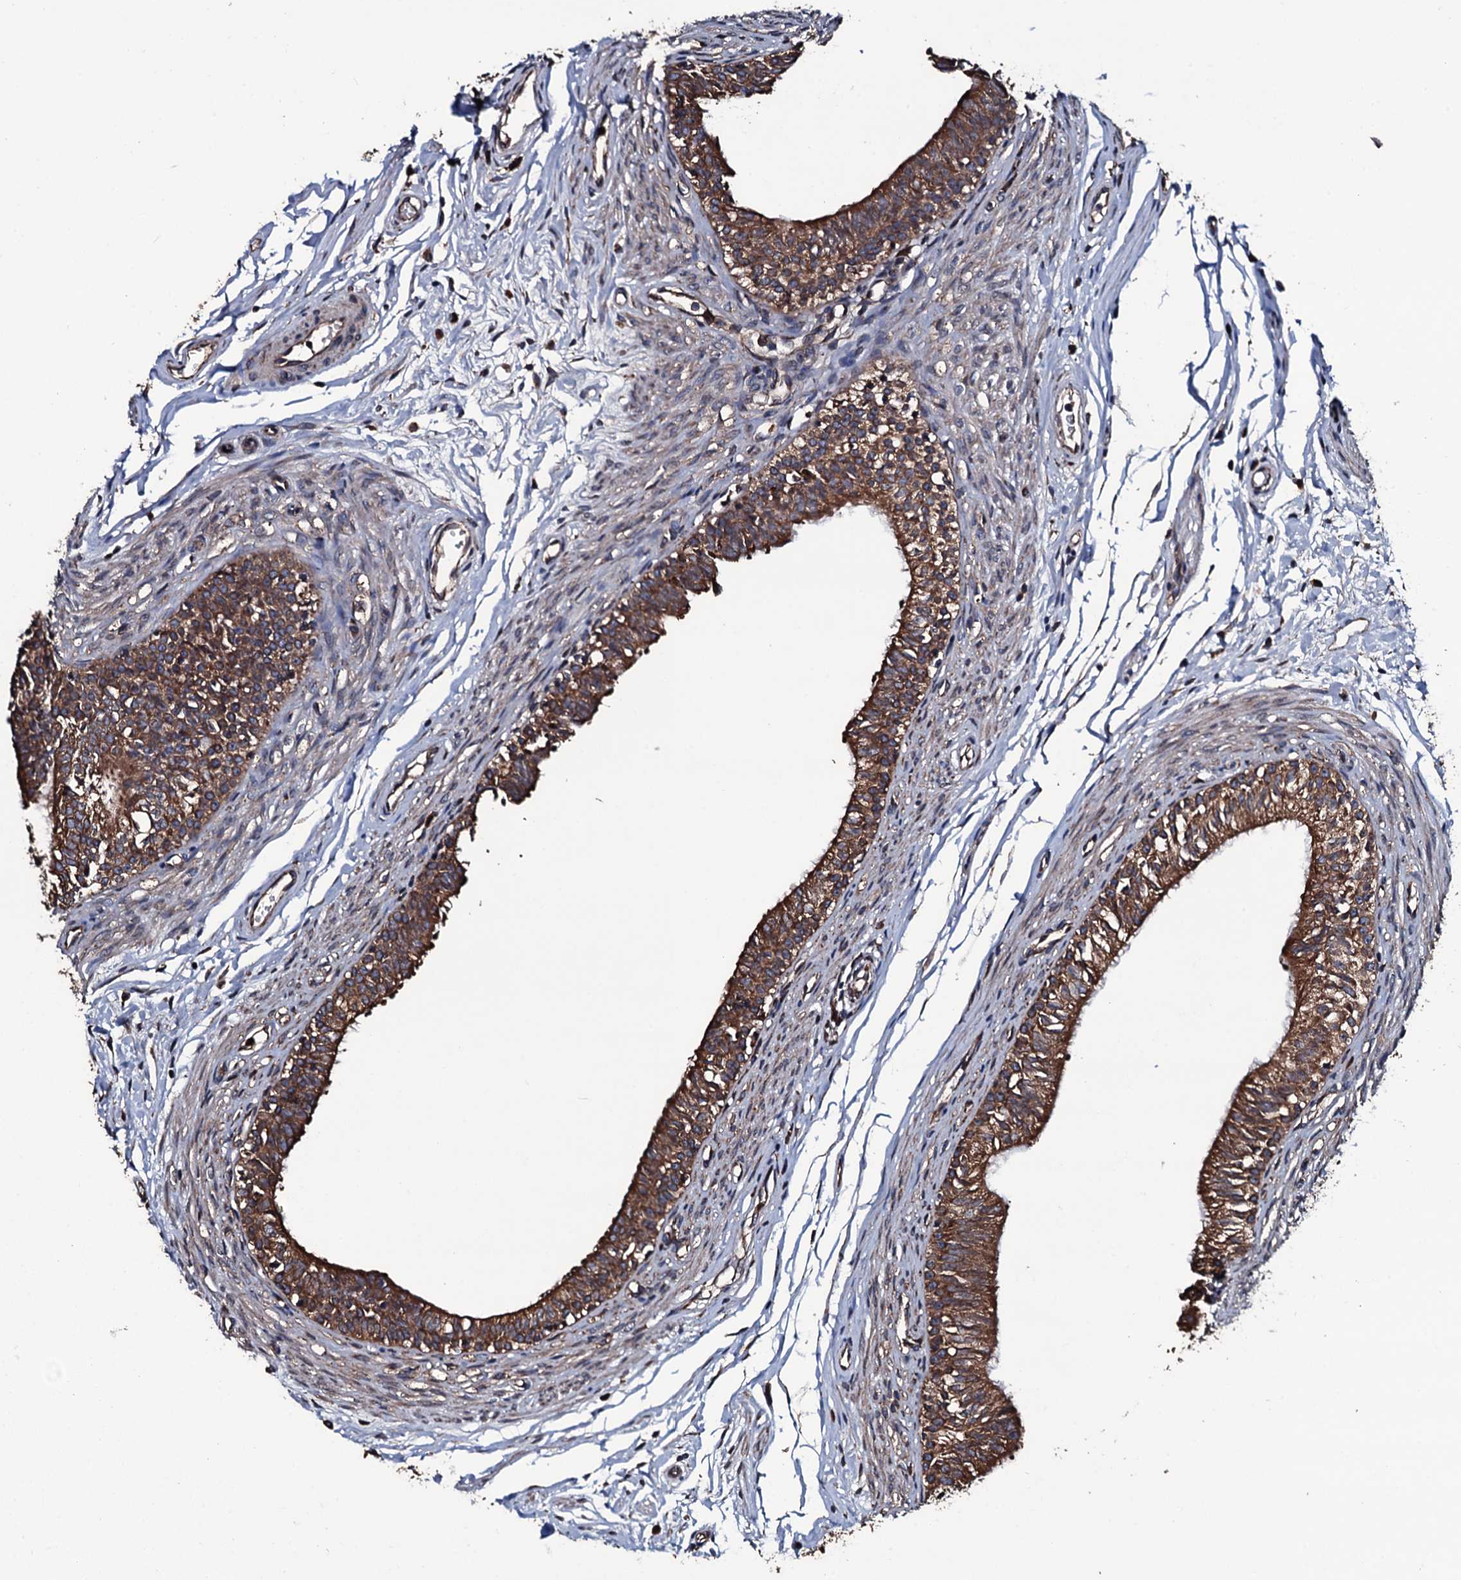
{"staining": {"intensity": "strong", "quantity": ">75%", "location": "cytoplasmic/membranous"}, "tissue": "epididymis", "cell_type": "Glandular cells", "image_type": "normal", "snomed": [{"axis": "morphology", "description": "Normal tissue, NOS"}, {"axis": "topography", "description": "Epididymis, spermatic cord, NOS"}], "caption": "Immunohistochemical staining of normal human epididymis reveals strong cytoplasmic/membranous protein positivity in approximately >75% of glandular cells. Using DAB (brown) and hematoxylin (blue) stains, captured at high magnification using brightfield microscopy.", "gene": "RAB12", "patient": {"sex": "male", "age": 22}}